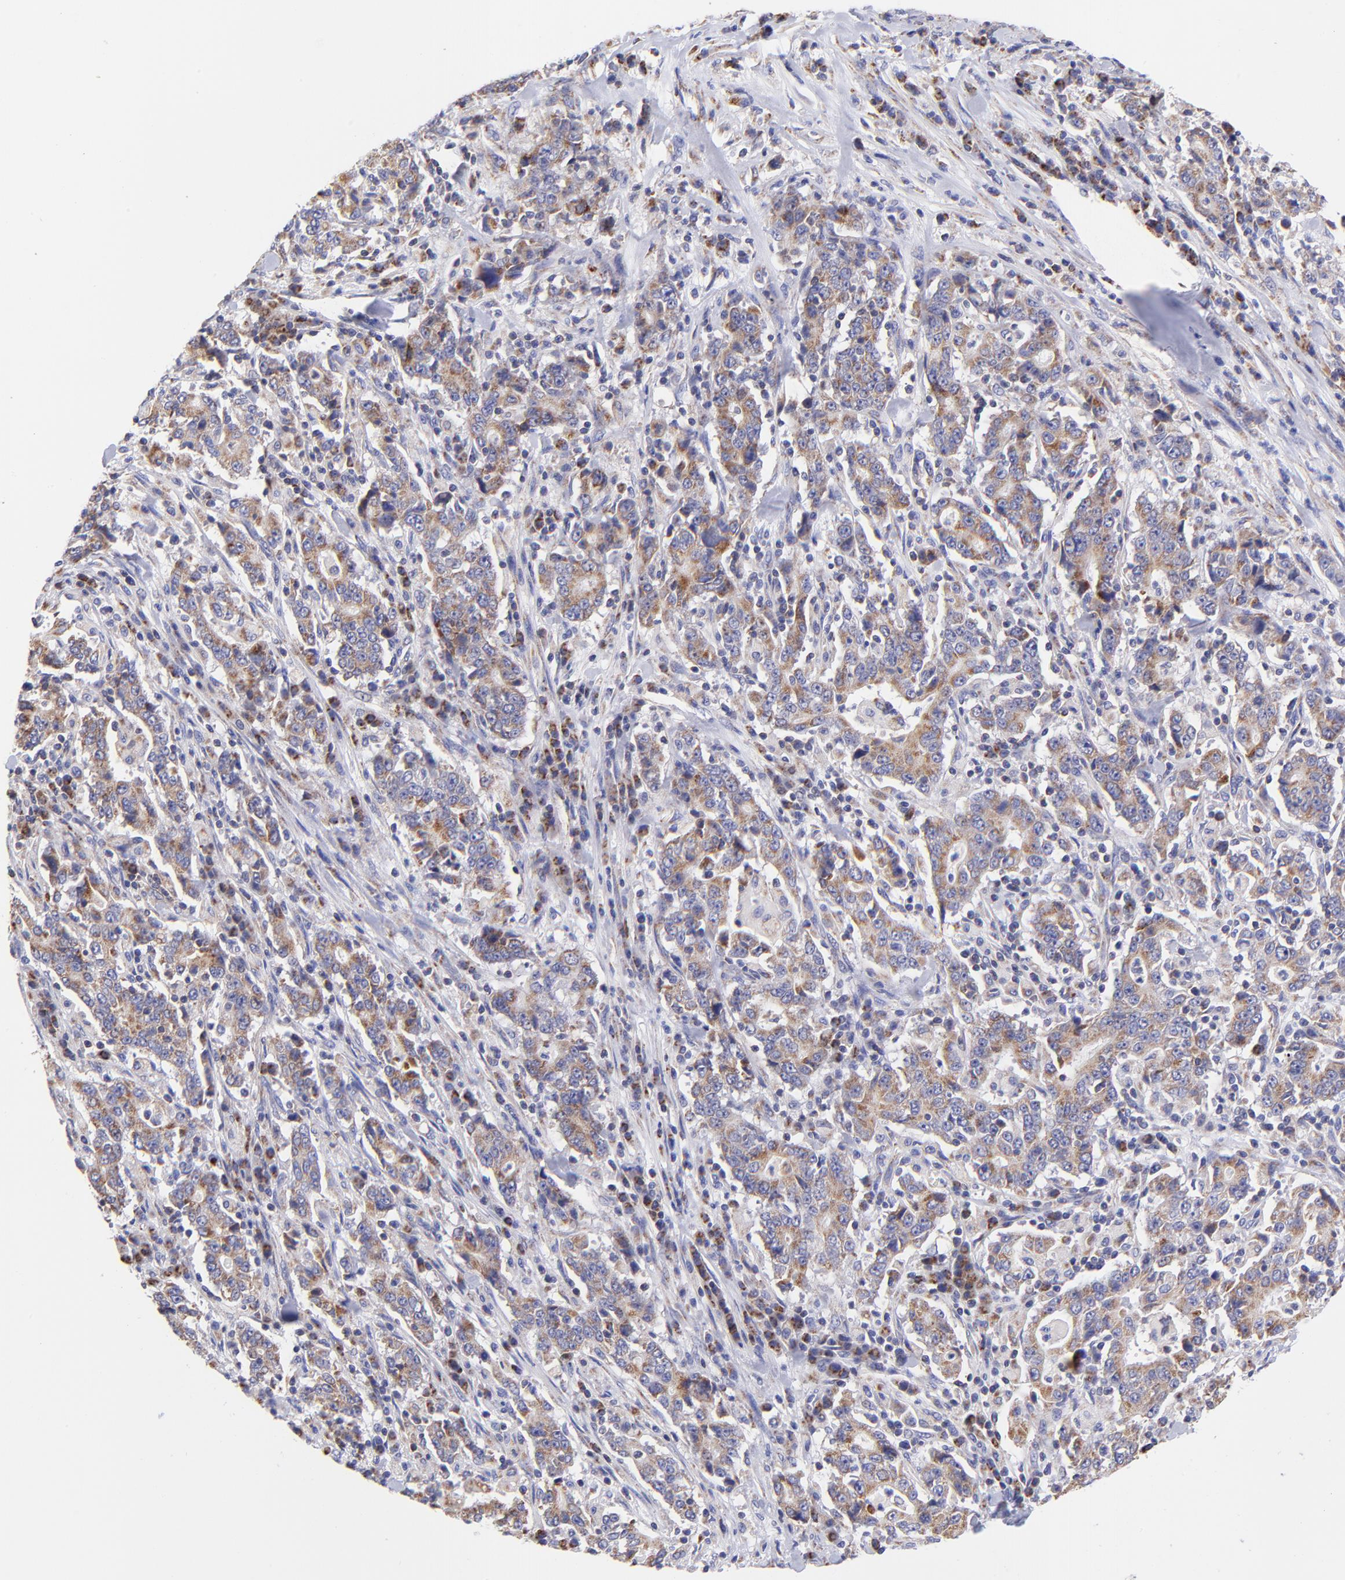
{"staining": {"intensity": "moderate", "quantity": ">75%", "location": "cytoplasmic/membranous"}, "tissue": "stomach cancer", "cell_type": "Tumor cells", "image_type": "cancer", "snomed": [{"axis": "morphology", "description": "Normal tissue, NOS"}, {"axis": "morphology", "description": "Adenocarcinoma, NOS"}, {"axis": "topography", "description": "Stomach, upper"}, {"axis": "topography", "description": "Stomach"}], "caption": "Stomach adenocarcinoma stained for a protein (brown) shows moderate cytoplasmic/membranous positive expression in approximately >75% of tumor cells.", "gene": "NDUFB7", "patient": {"sex": "male", "age": 59}}